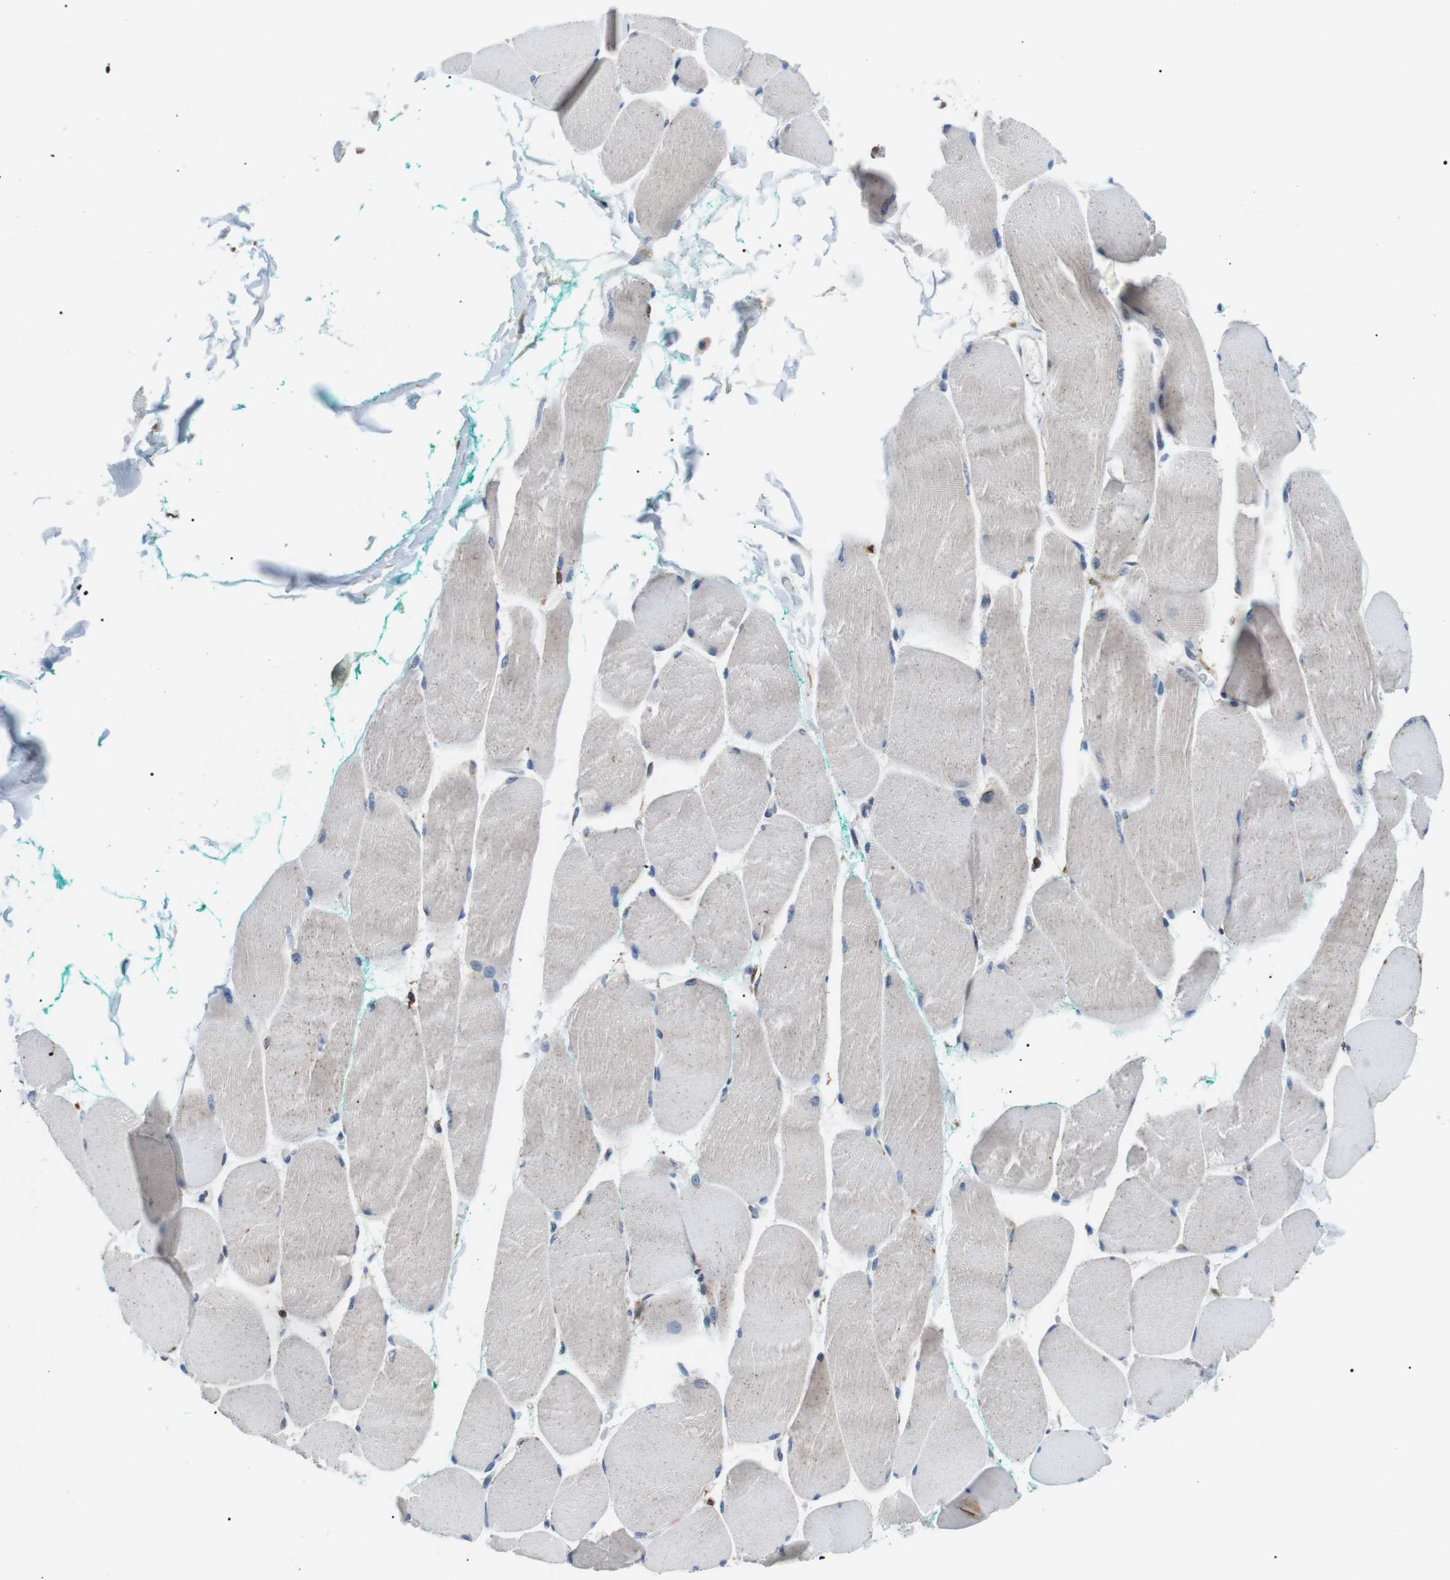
{"staining": {"intensity": "negative", "quantity": "none", "location": "none"}, "tissue": "skeletal muscle", "cell_type": "Myocytes", "image_type": "normal", "snomed": [{"axis": "morphology", "description": "Normal tissue, NOS"}, {"axis": "morphology", "description": "Squamous cell carcinoma, NOS"}, {"axis": "topography", "description": "Skeletal muscle"}], "caption": "Immunohistochemistry photomicrograph of normal human skeletal muscle stained for a protein (brown), which displays no staining in myocytes.", "gene": "RAB9A", "patient": {"sex": "male", "age": 51}}